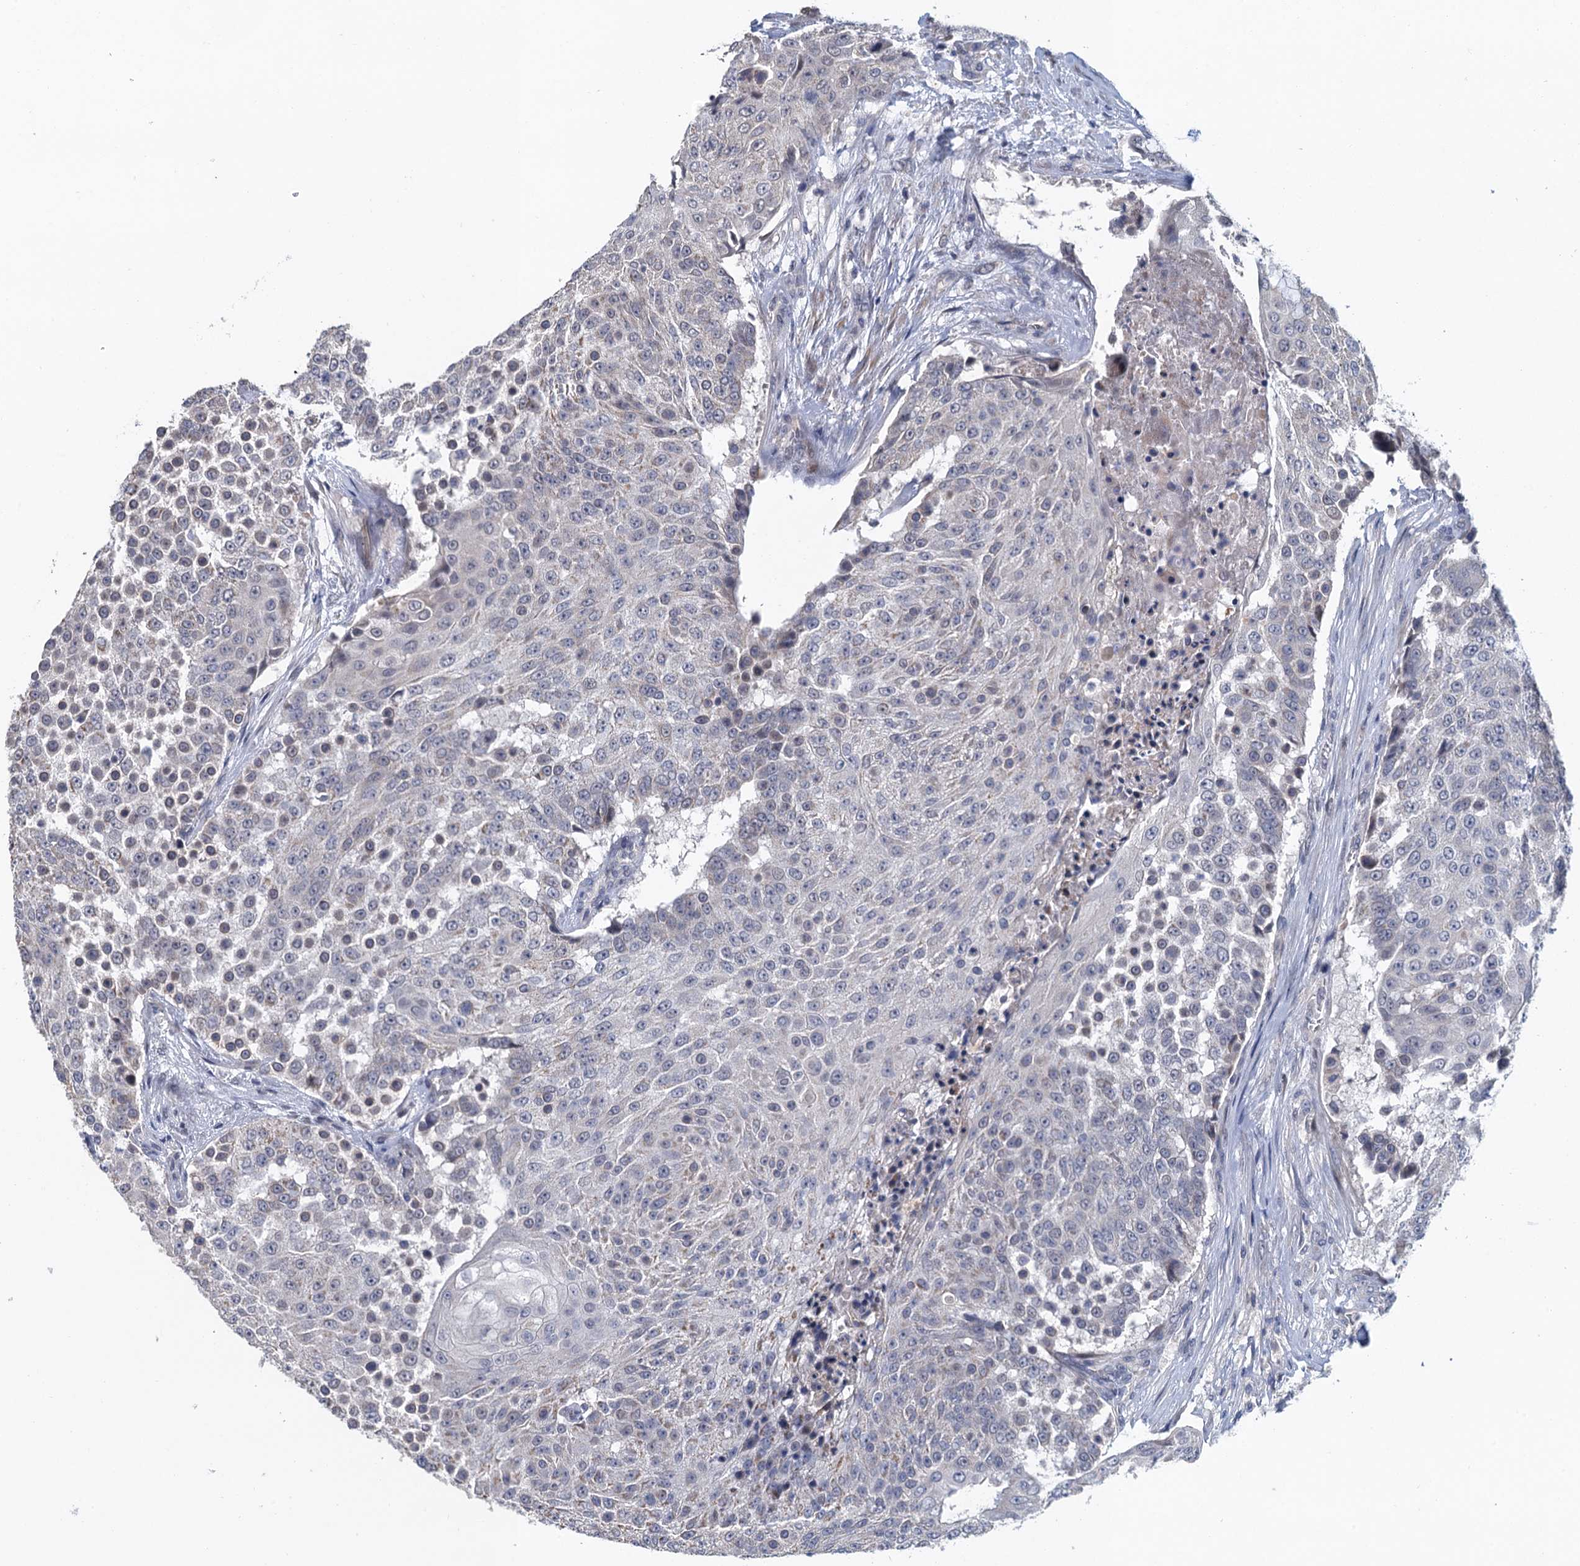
{"staining": {"intensity": "negative", "quantity": "none", "location": "none"}, "tissue": "urothelial cancer", "cell_type": "Tumor cells", "image_type": "cancer", "snomed": [{"axis": "morphology", "description": "Urothelial carcinoma, High grade"}, {"axis": "topography", "description": "Urinary bladder"}], "caption": "Immunohistochemistry photomicrograph of neoplastic tissue: urothelial carcinoma (high-grade) stained with DAB (3,3'-diaminobenzidine) displays no significant protein positivity in tumor cells.", "gene": "MDM1", "patient": {"sex": "female", "age": 63}}